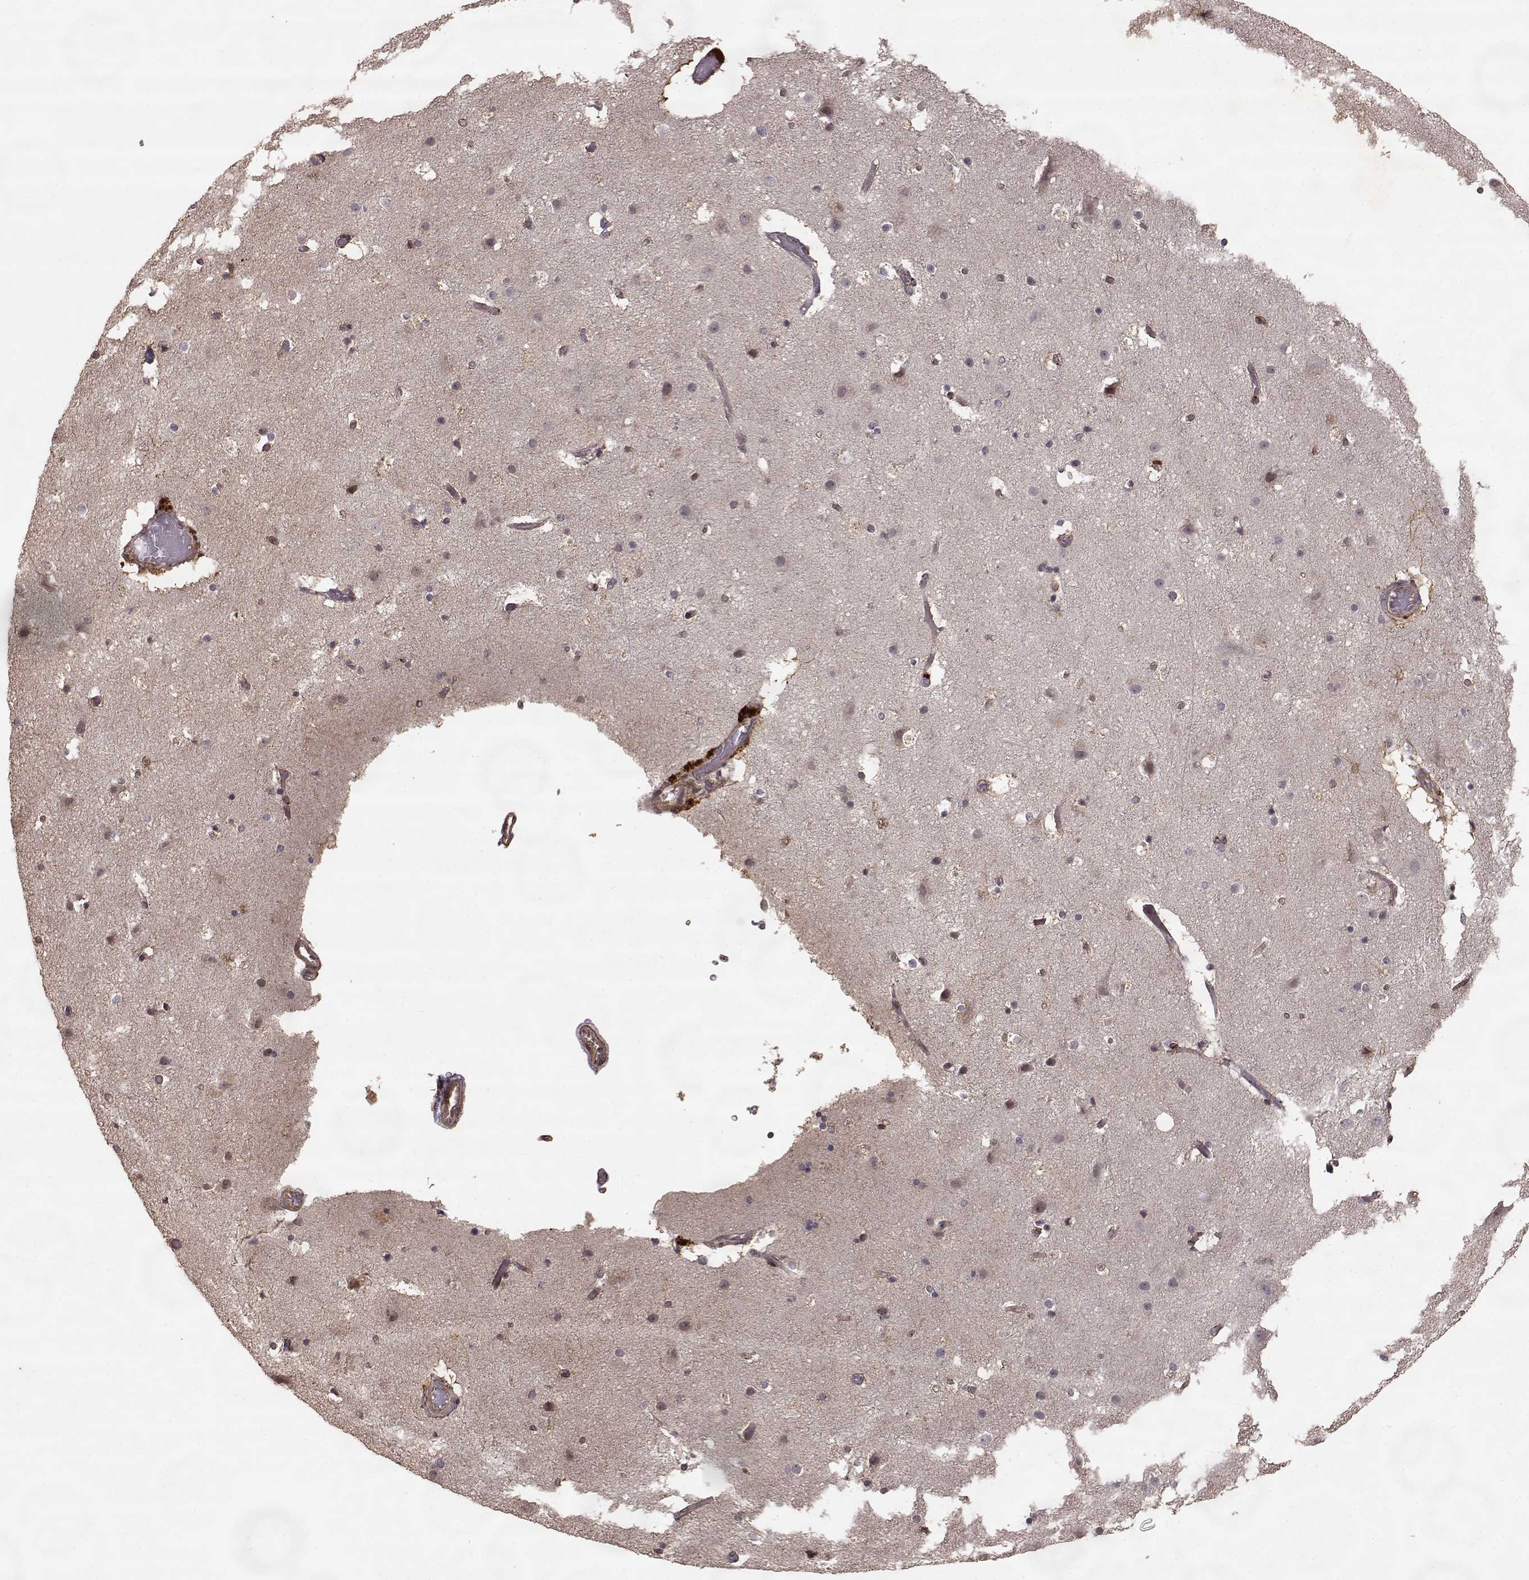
{"staining": {"intensity": "negative", "quantity": "none", "location": "none"}, "tissue": "cerebral cortex", "cell_type": "Endothelial cells", "image_type": "normal", "snomed": [{"axis": "morphology", "description": "Normal tissue, NOS"}, {"axis": "topography", "description": "Cerebral cortex"}], "caption": "Human cerebral cortex stained for a protein using immunohistochemistry reveals no expression in endothelial cells.", "gene": "FSTL1", "patient": {"sex": "female", "age": 52}}